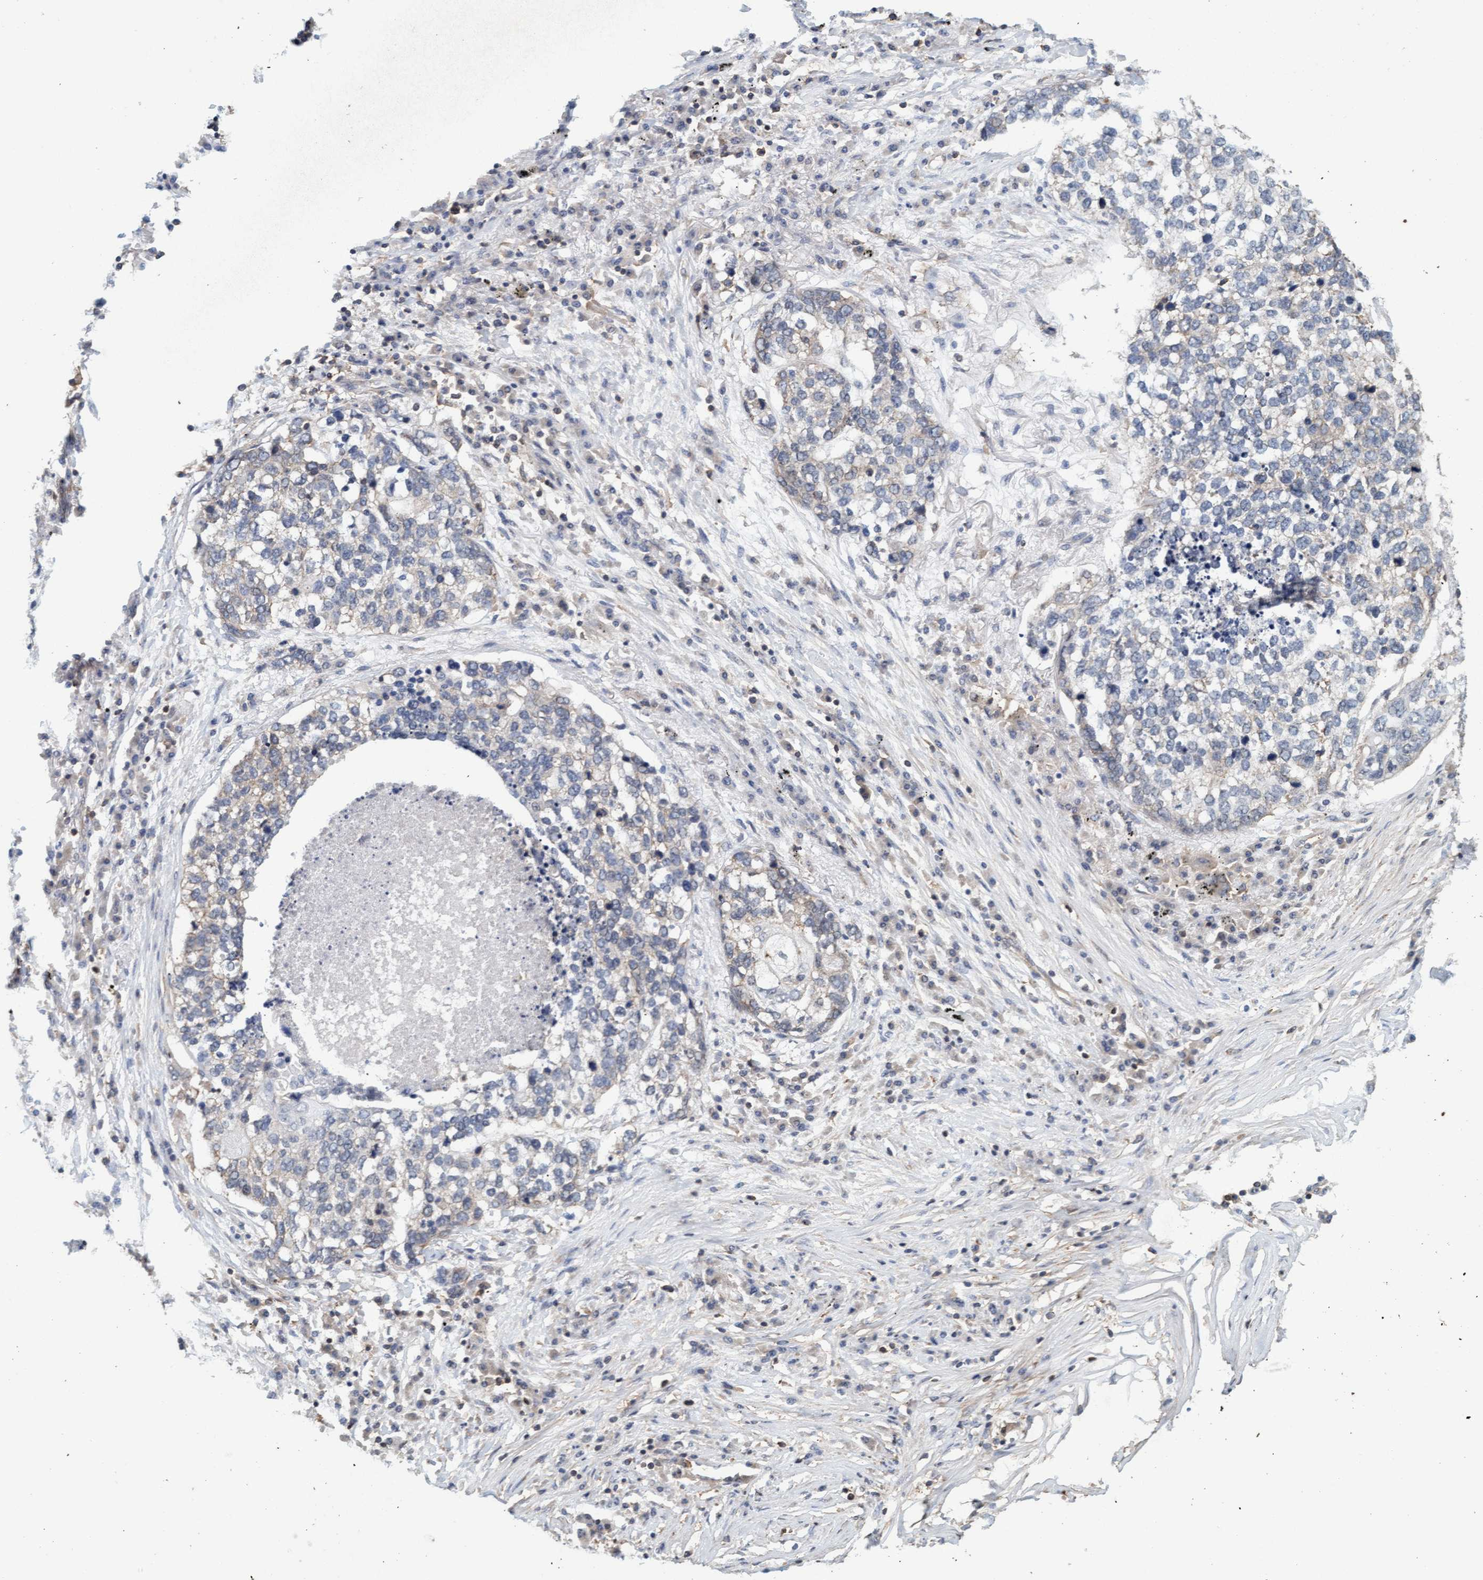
{"staining": {"intensity": "negative", "quantity": "none", "location": "none"}, "tissue": "lung cancer", "cell_type": "Tumor cells", "image_type": "cancer", "snomed": [{"axis": "morphology", "description": "Squamous cell carcinoma, NOS"}, {"axis": "topography", "description": "Lung"}], "caption": "This is an immunohistochemistry (IHC) histopathology image of human lung cancer. There is no staining in tumor cells.", "gene": "FXR2", "patient": {"sex": "female", "age": 63}}